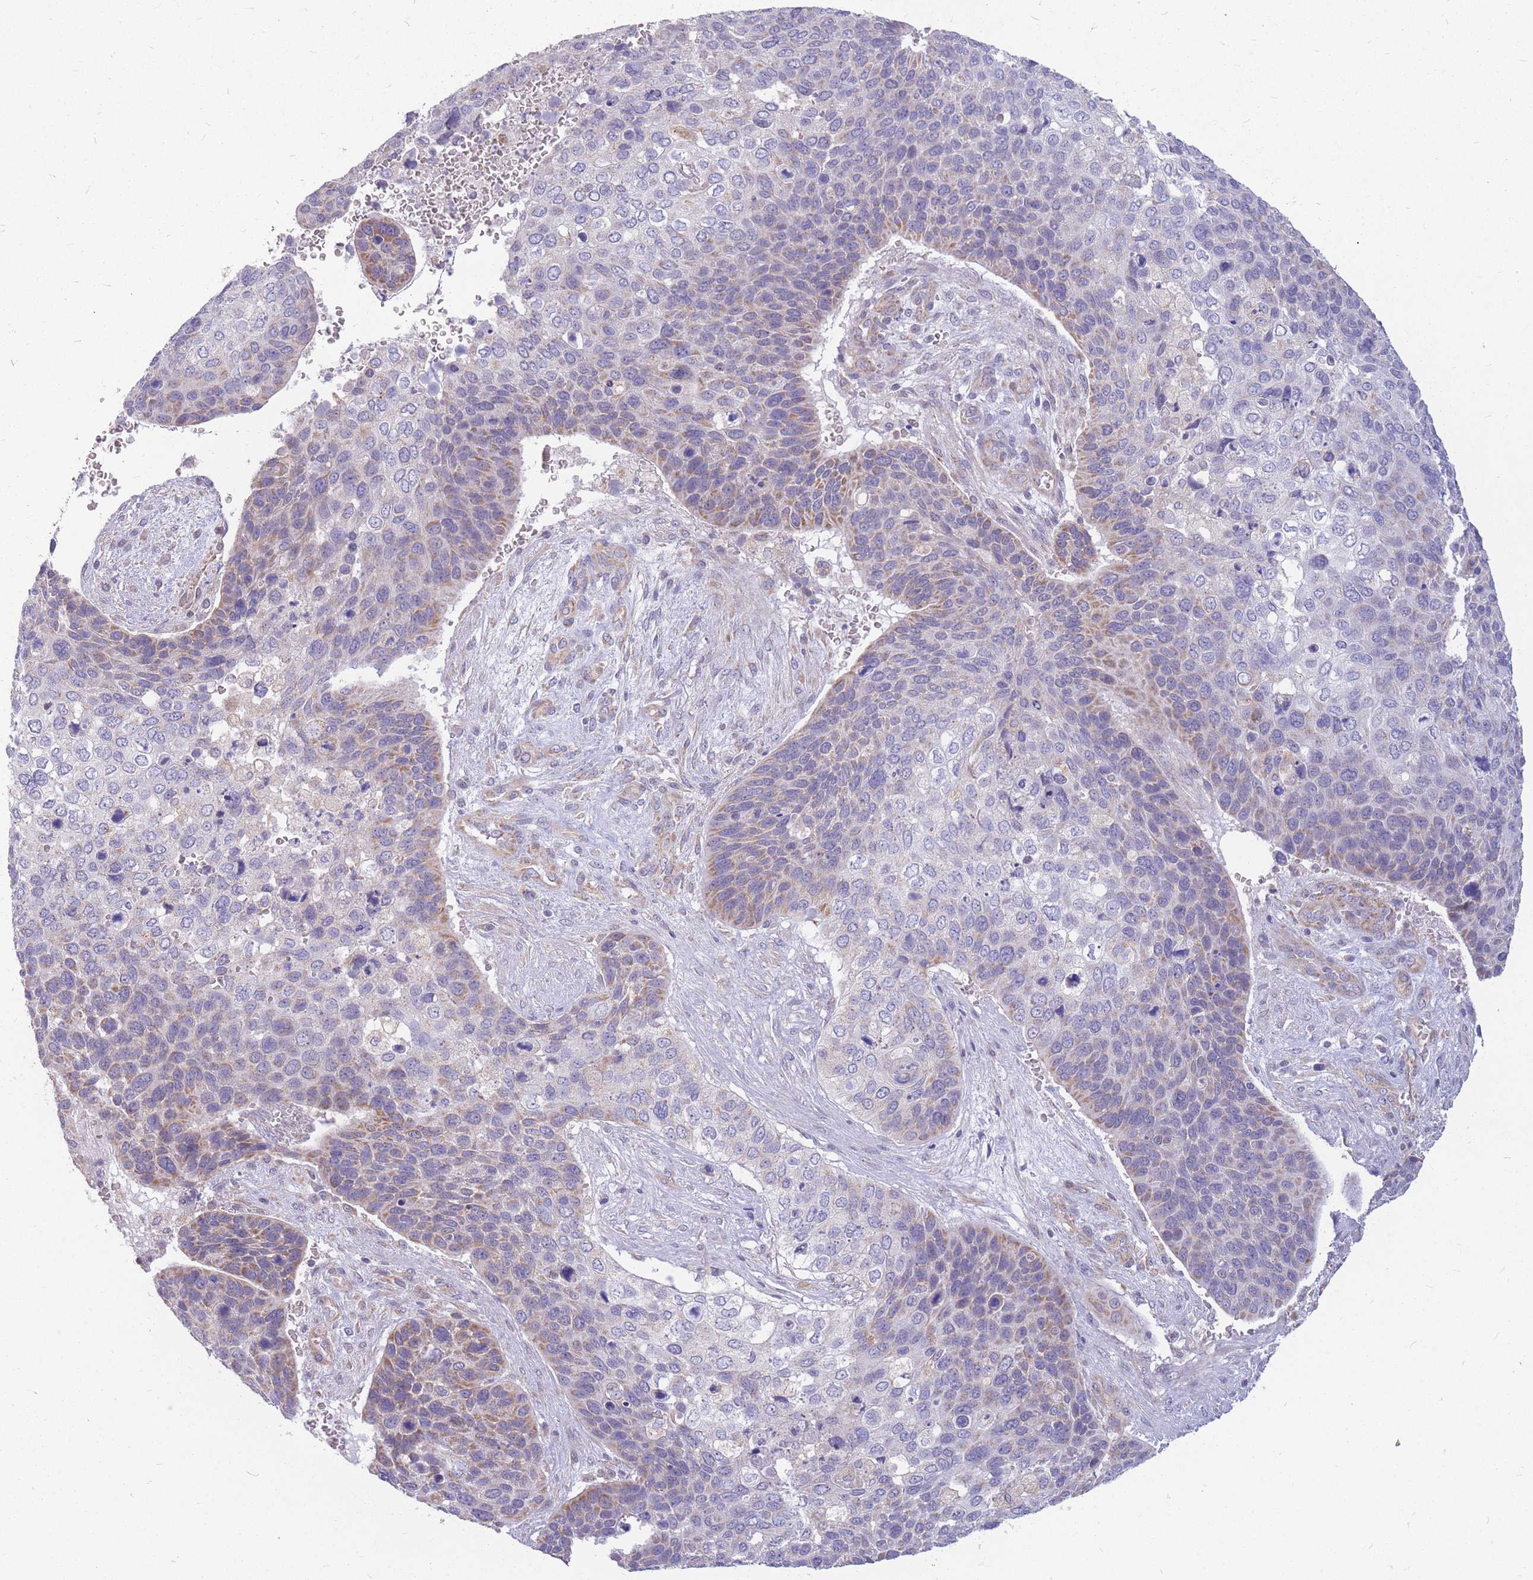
{"staining": {"intensity": "weak", "quantity": "<25%", "location": "cytoplasmic/membranous"}, "tissue": "skin cancer", "cell_type": "Tumor cells", "image_type": "cancer", "snomed": [{"axis": "morphology", "description": "Basal cell carcinoma"}, {"axis": "topography", "description": "Skin"}], "caption": "Immunohistochemistry (IHC) micrograph of neoplastic tissue: human skin cancer stained with DAB (3,3'-diaminobenzidine) demonstrates no significant protein expression in tumor cells. (DAB (3,3'-diaminobenzidine) immunohistochemistry, high magnification).", "gene": "MRPS9", "patient": {"sex": "female", "age": 74}}